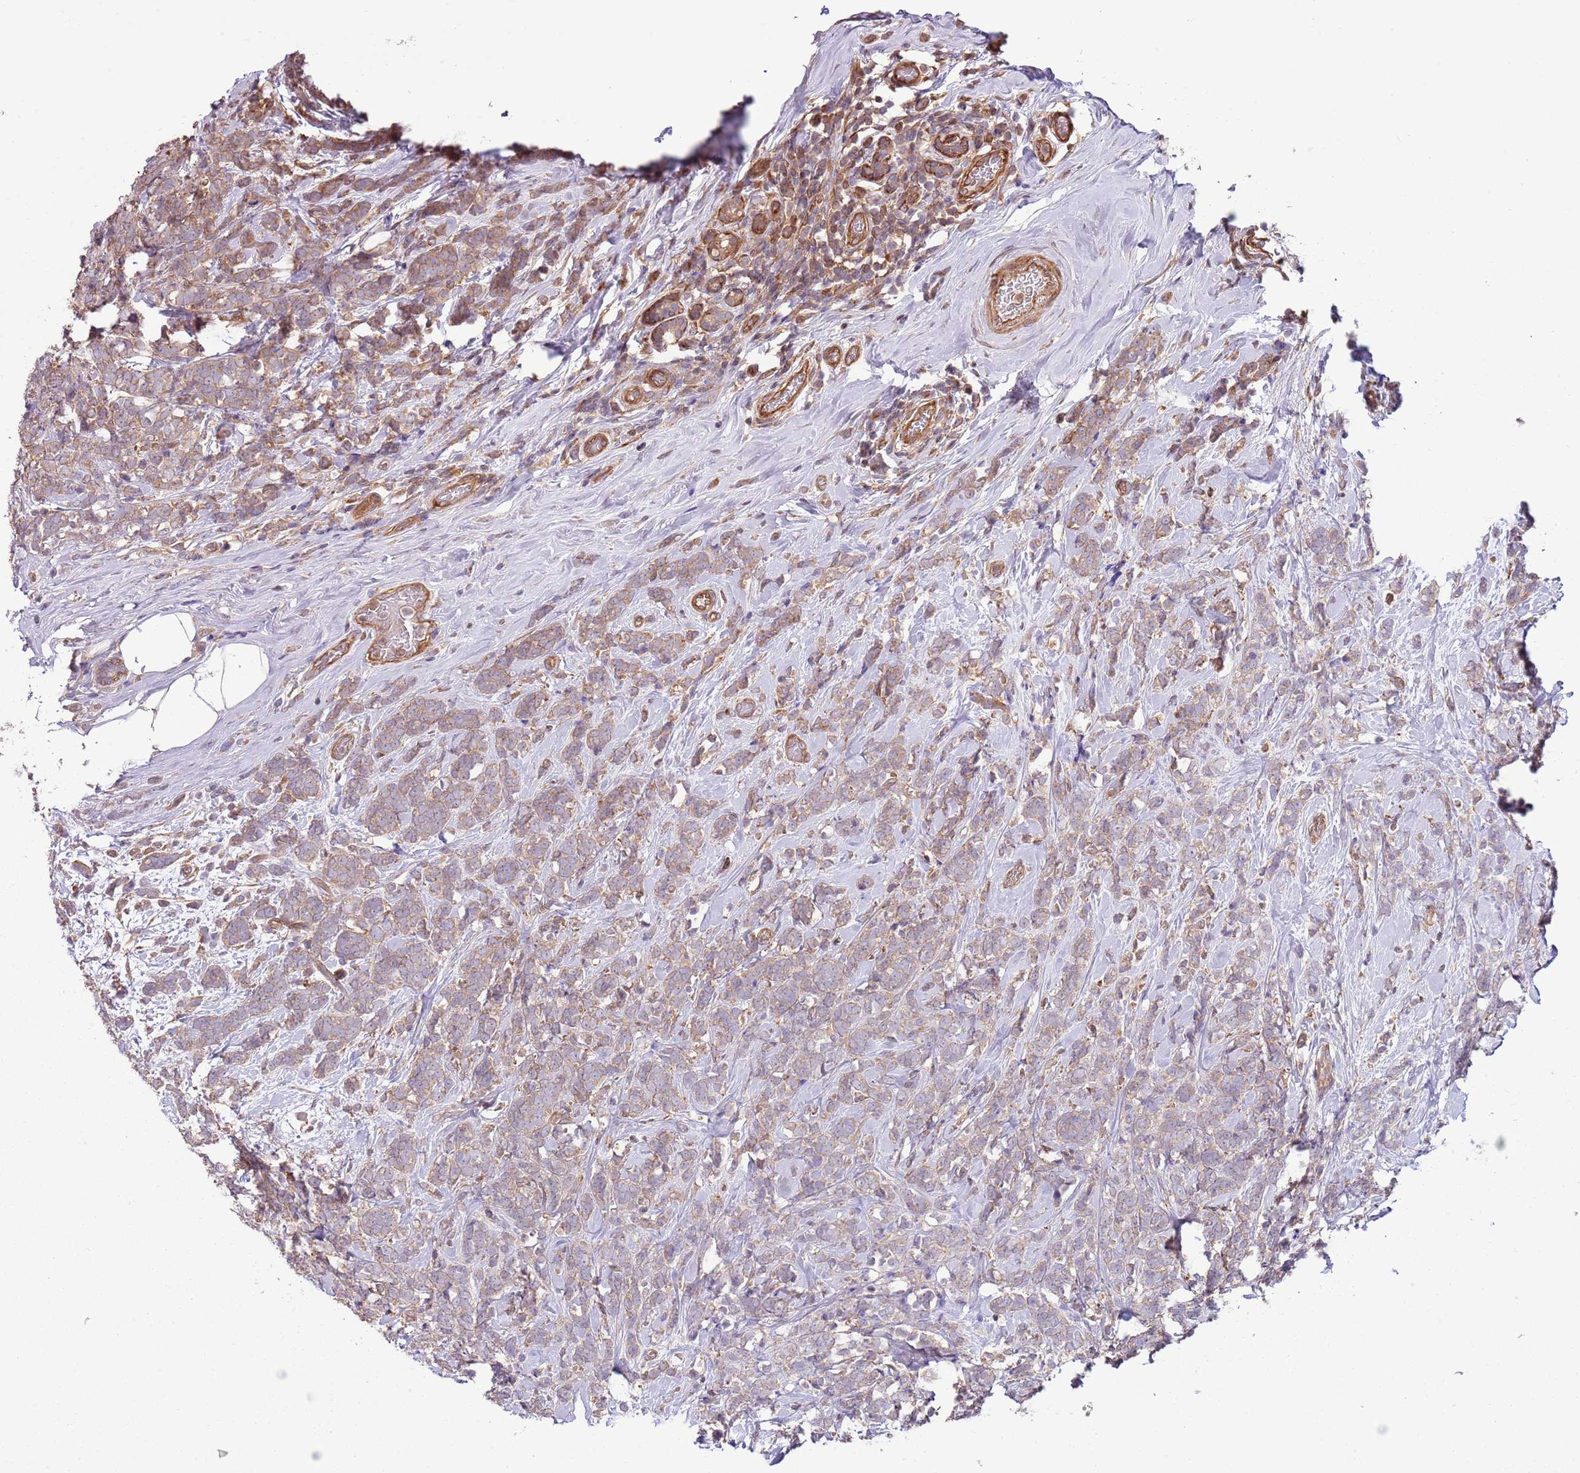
{"staining": {"intensity": "moderate", "quantity": "25%-75%", "location": "cytoplasmic/membranous"}, "tissue": "breast cancer", "cell_type": "Tumor cells", "image_type": "cancer", "snomed": [{"axis": "morphology", "description": "Lobular carcinoma"}, {"axis": "topography", "description": "Breast"}], "caption": "This histopathology image displays IHC staining of human breast cancer, with medium moderate cytoplasmic/membranous staining in approximately 25%-75% of tumor cells.", "gene": "LPIN2", "patient": {"sex": "female", "age": 58}}